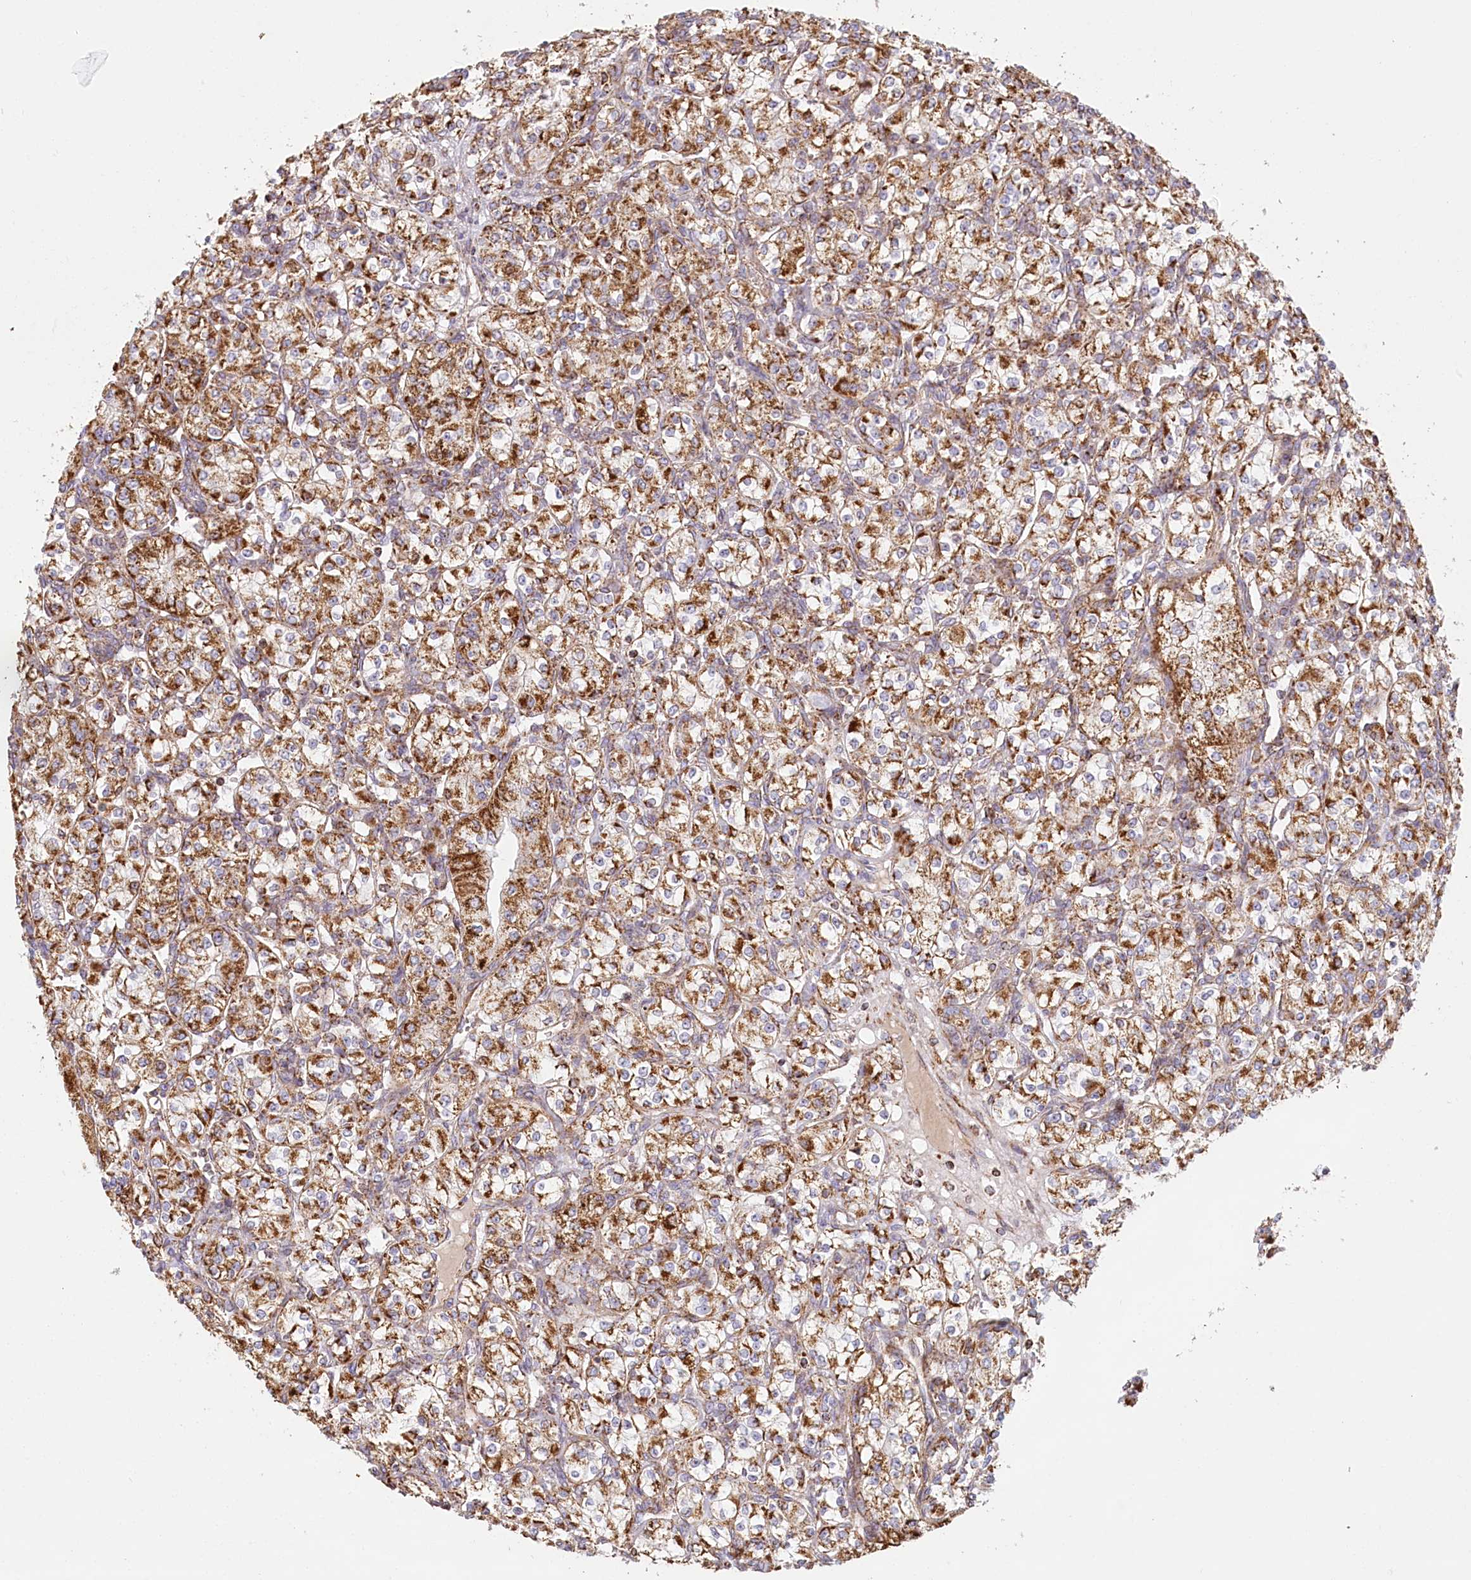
{"staining": {"intensity": "moderate", "quantity": ">75%", "location": "cytoplasmic/membranous"}, "tissue": "renal cancer", "cell_type": "Tumor cells", "image_type": "cancer", "snomed": [{"axis": "morphology", "description": "Adenocarcinoma, NOS"}, {"axis": "topography", "description": "Kidney"}], "caption": "Immunohistochemistry of human adenocarcinoma (renal) demonstrates medium levels of moderate cytoplasmic/membranous staining in about >75% of tumor cells. Immunohistochemistry (ihc) stains the protein in brown and the nuclei are stained blue.", "gene": "UMPS", "patient": {"sex": "male", "age": 77}}